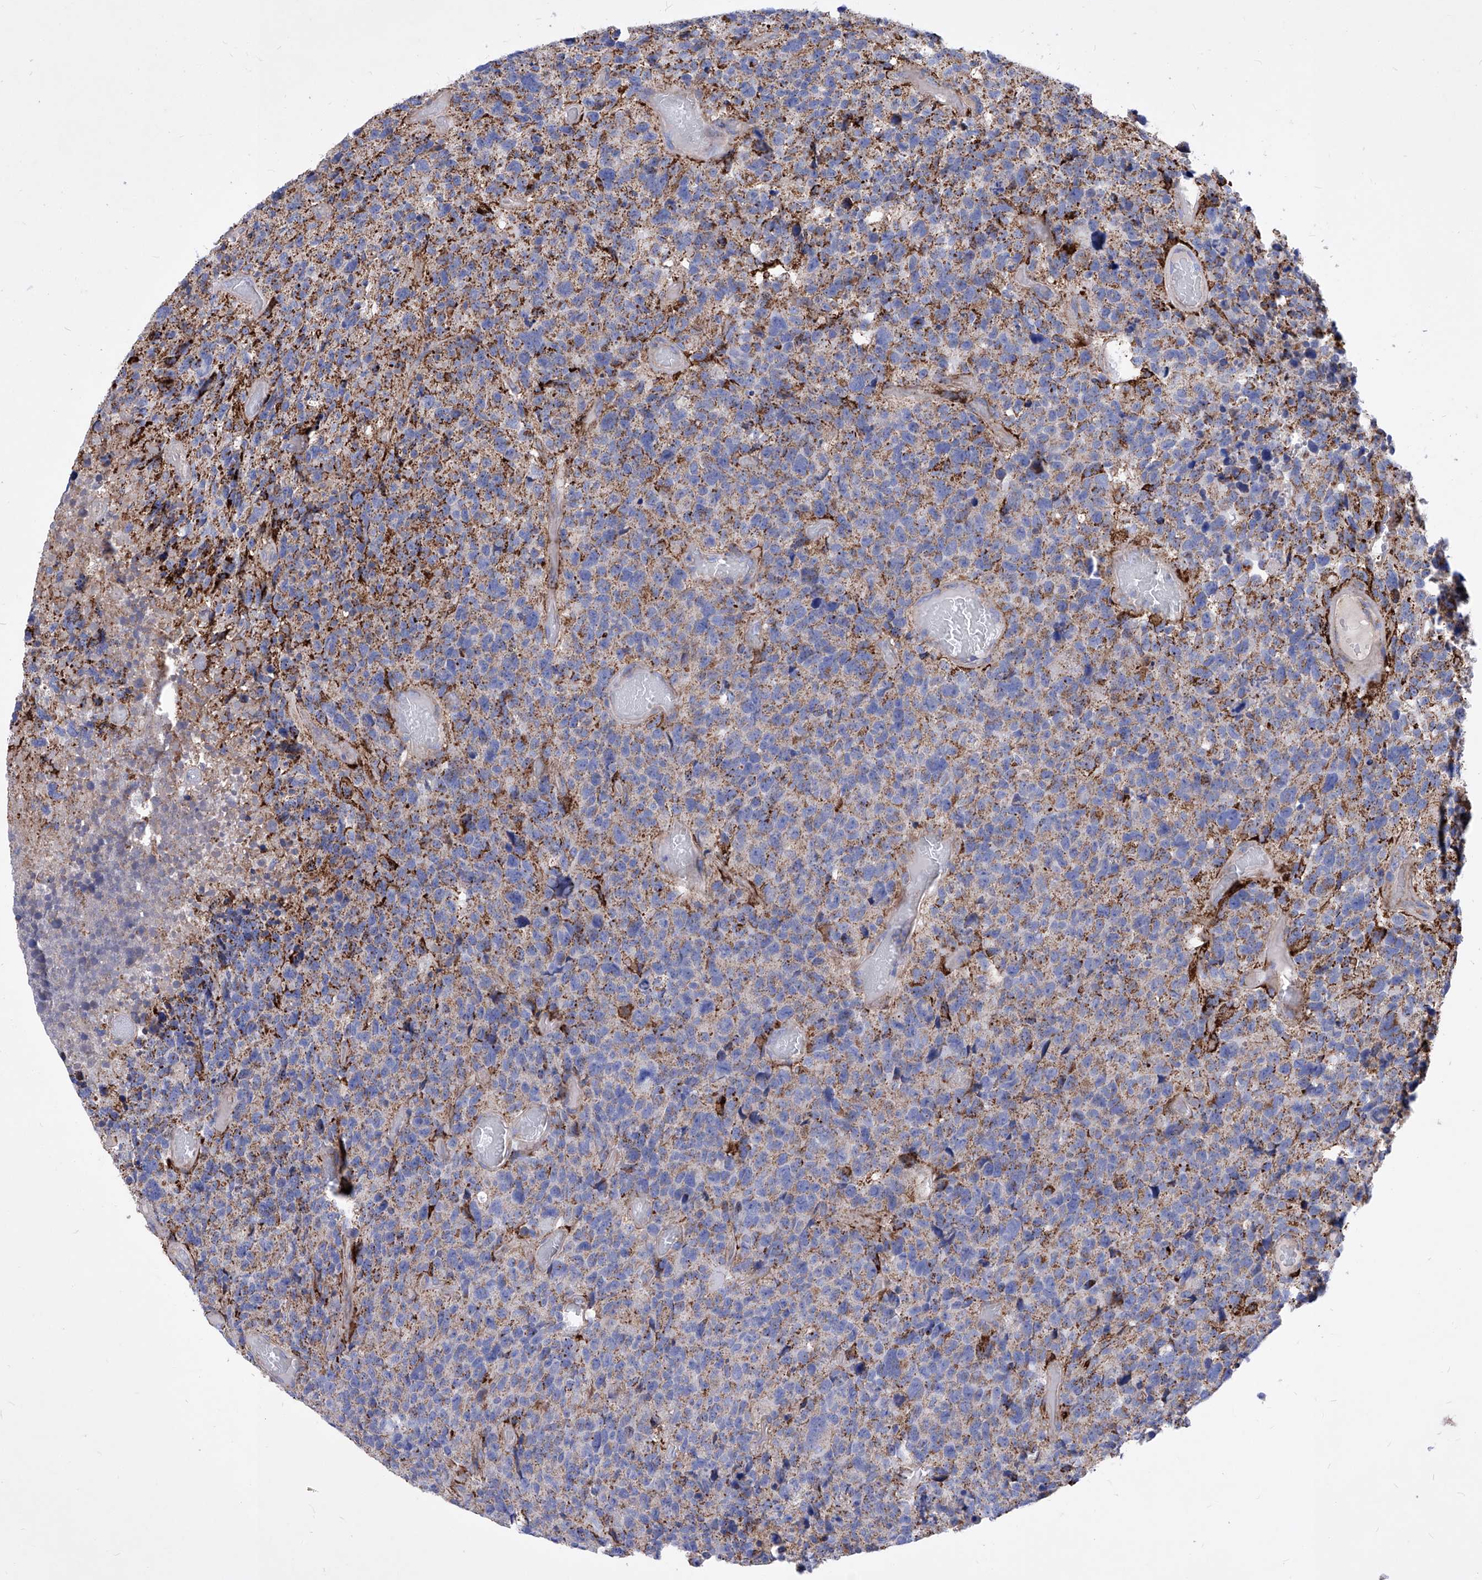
{"staining": {"intensity": "weak", "quantity": "25%-75%", "location": "cytoplasmic/membranous"}, "tissue": "glioma", "cell_type": "Tumor cells", "image_type": "cancer", "snomed": [{"axis": "morphology", "description": "Glioma, malignant, High grade"}, {"axis": "topography", "description": "Brain"}], "caption": "Human glioma stained with a brown dye shows weak cytoplasmic/membranous positive positivity in about 25%-75% of tumor cells.", "gene": "HRNR", "patient": {"sex": "male", "age": 69}}